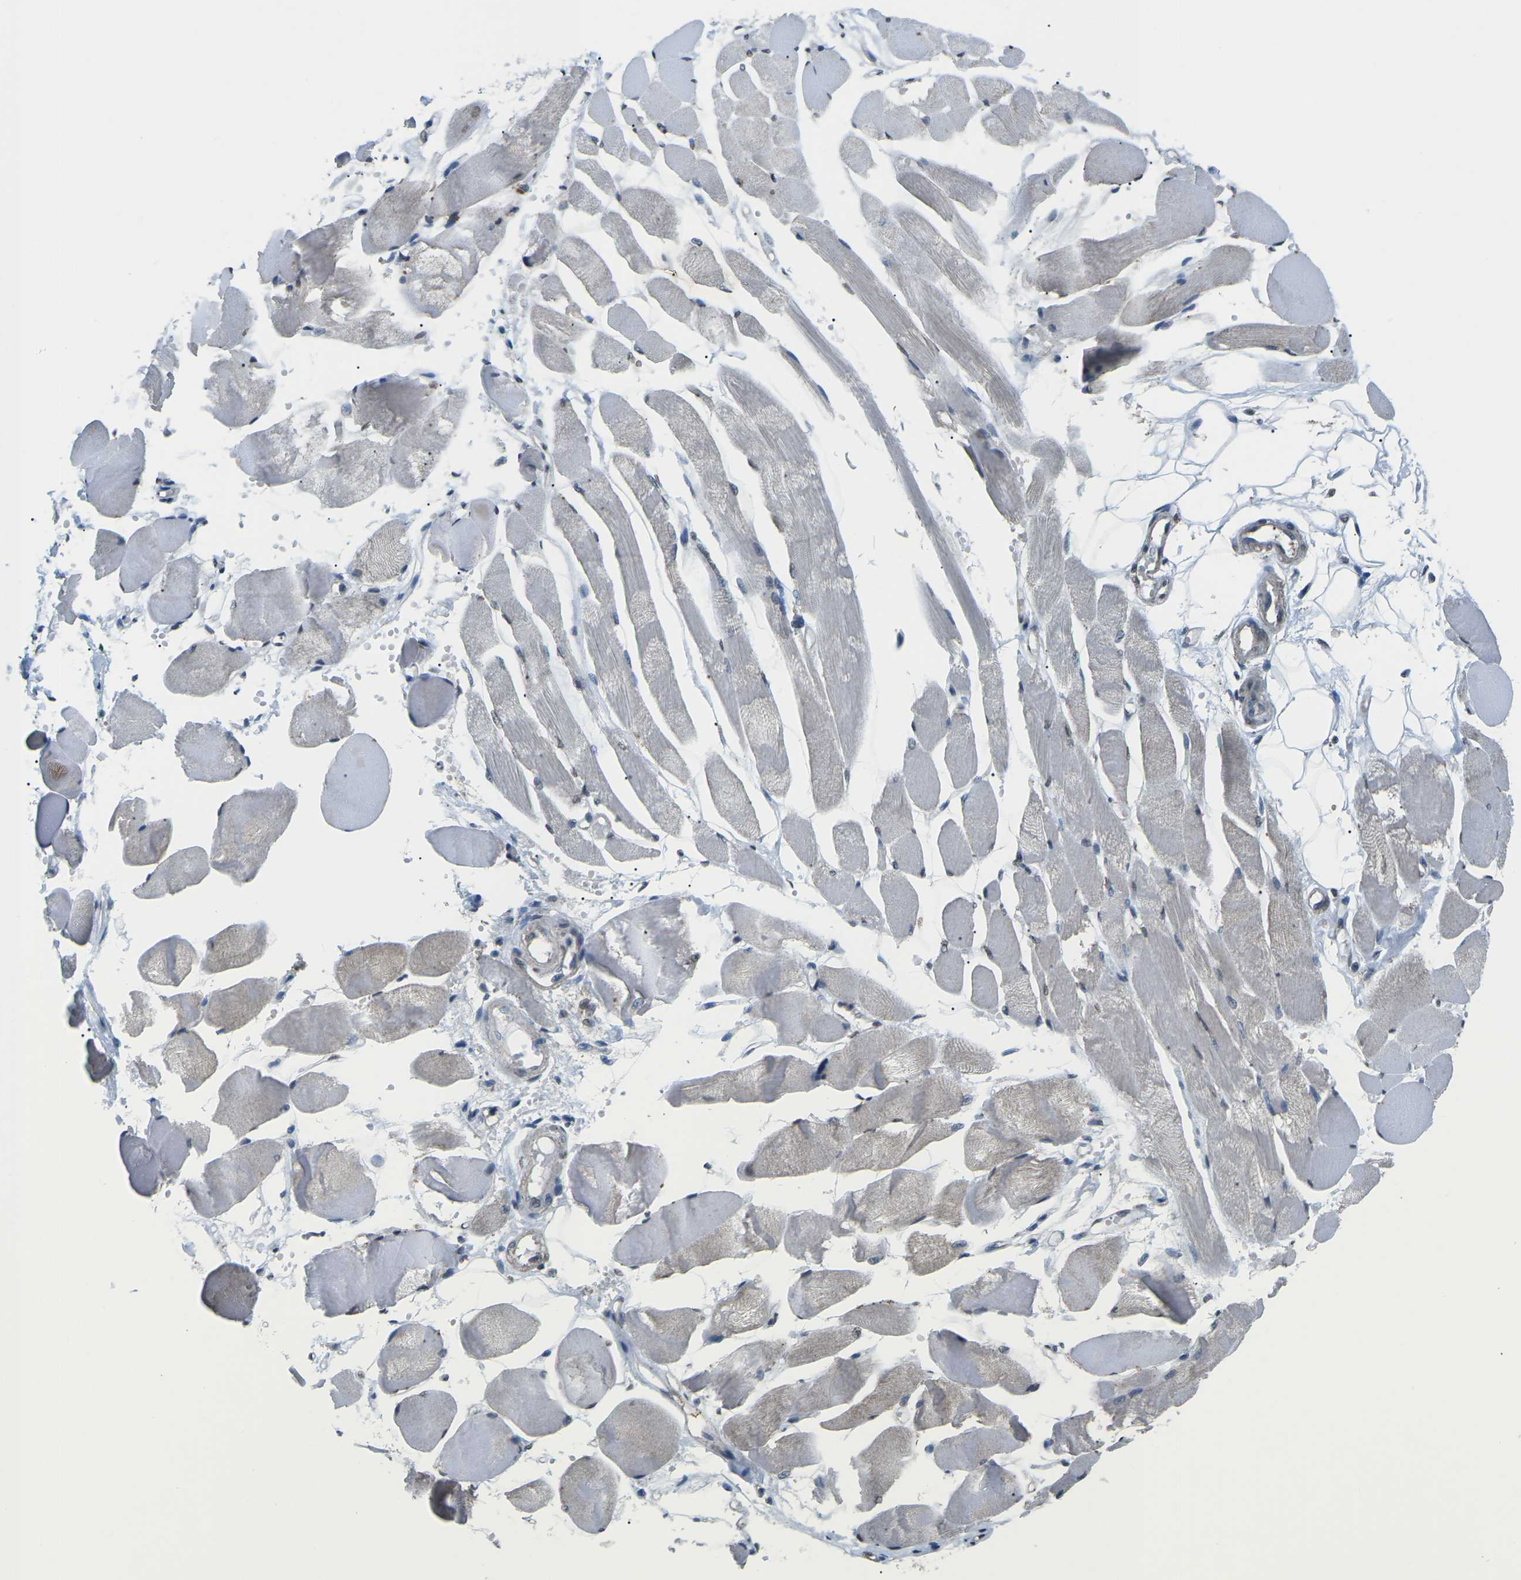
{"staining": {"intensity": "weak", "quantity": "<25%", "location": "cytoplasmic/membranous,nuclear"}, "tissue": "skeletal muscle", "cell_type": "Myocytes", "image_type": "normal", "snomed": [{"axis": "morphology", "description": "Normal tissue, NOS"}, {"axis": "topography", "description": "Skeletal muscle"}, {"axis": "topography", "description": "Peripheral nerve tissue"}], "caption": "Myocytes show no significant protein staining in benign skeletal muscle. Nuclei are stained in blue.", "gene": "TFR2", "patient": {"sex": "female", "age": 84}}